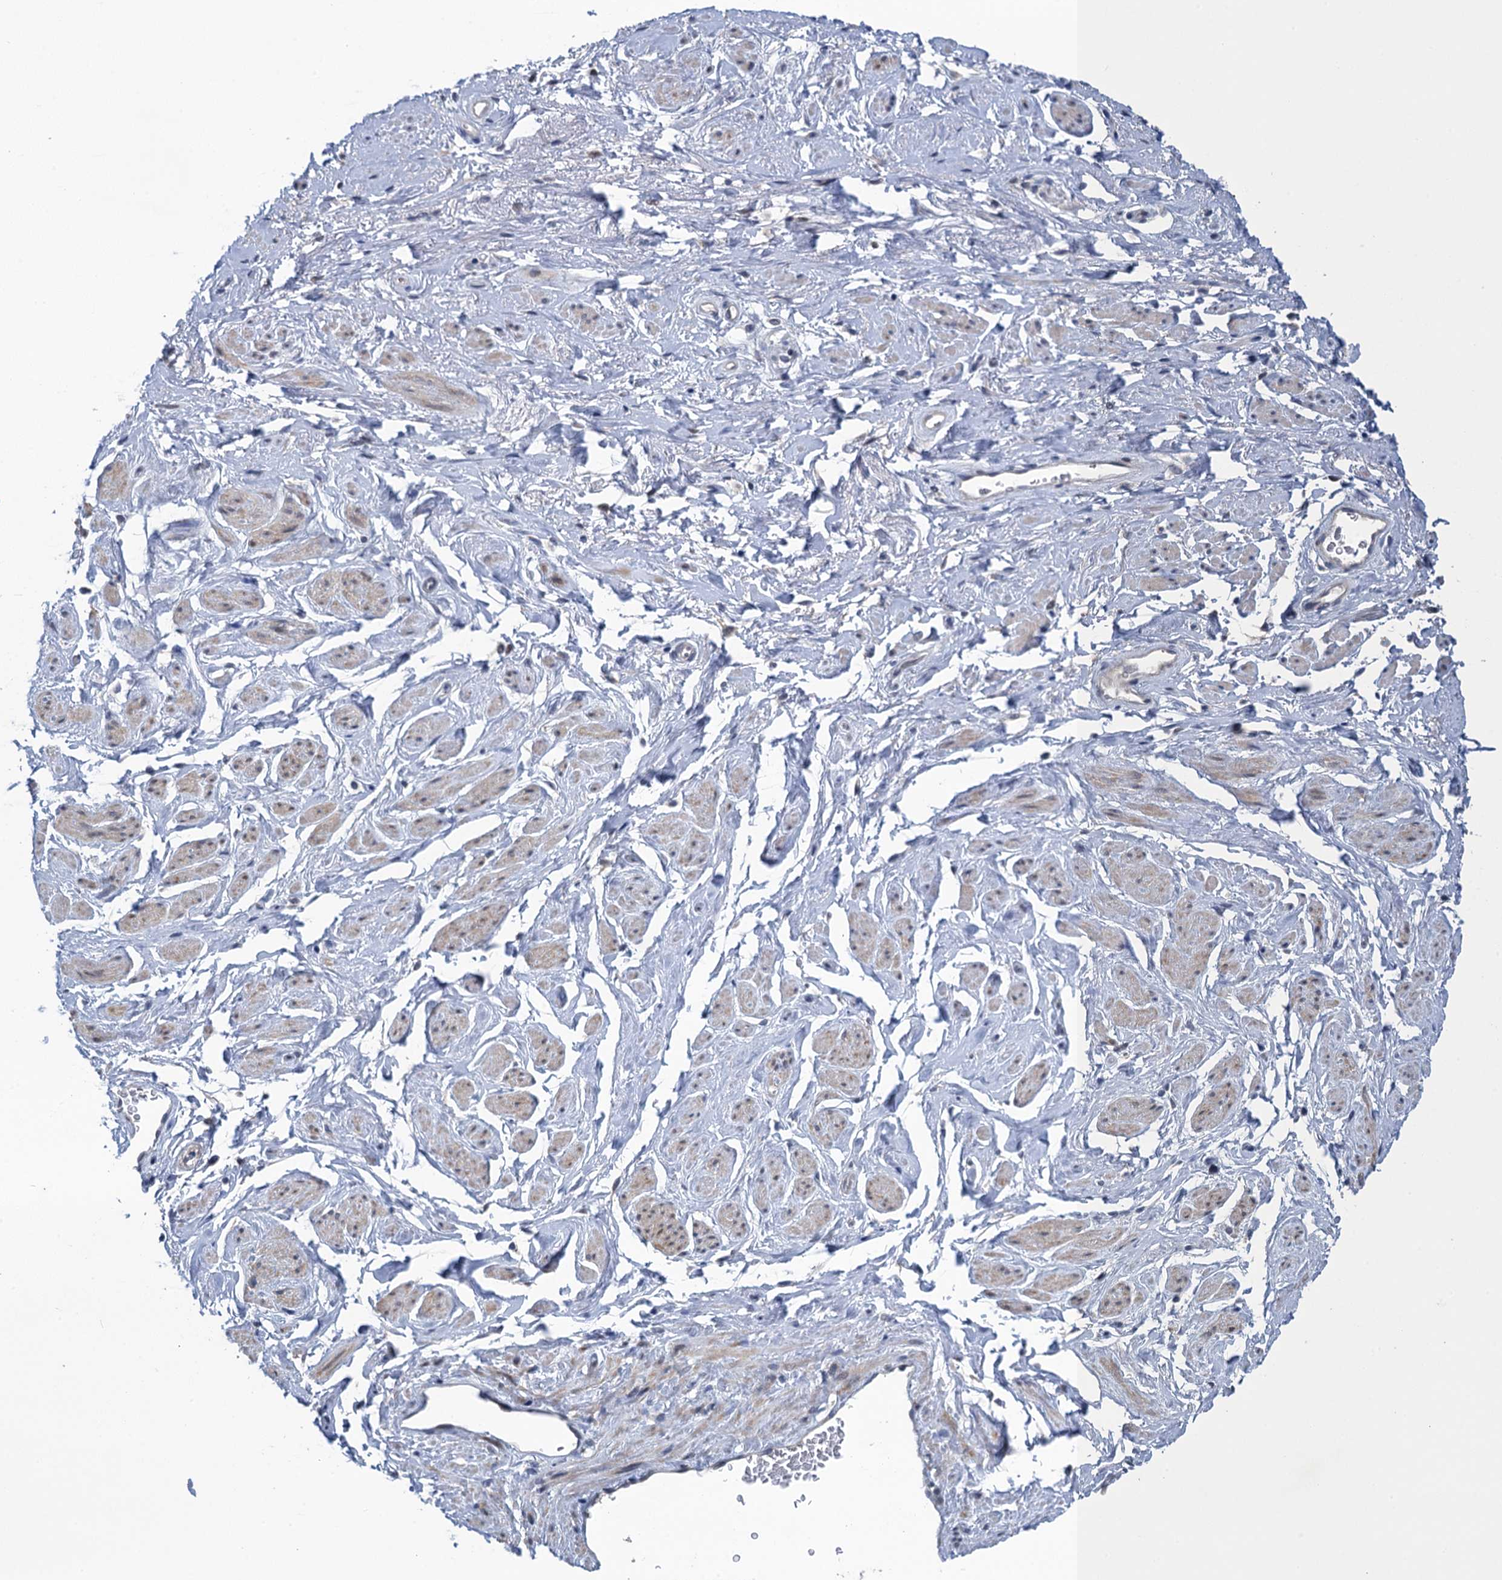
{"staining": {"intensity": "negative", "quantity": "none", "location": "none"}, "tissue": "adipose tissue", "cell_type": "Adipocytes", "image_type": "normal", "snomed": [{"axis": "morphology", "description": "Normal tissue, NOS"}, {"axis": "morphology", "description": "Adenocarcinoma, NOS"}, {"axis": "topography", "description": "Rectum"}, {"axis": "topography", "description": "Vagina"}, {"axis": "topography", "description": "Peripheral nerve tissue"}], "caption": "An image of adipose tissue stained for a protein demonstrates no brown staining in adipocytes. (Brightfield microscopy of DAB IHC at high magnification).", "gene": "MRFAP1", "patient": {"sex": "female", "age": 71}}